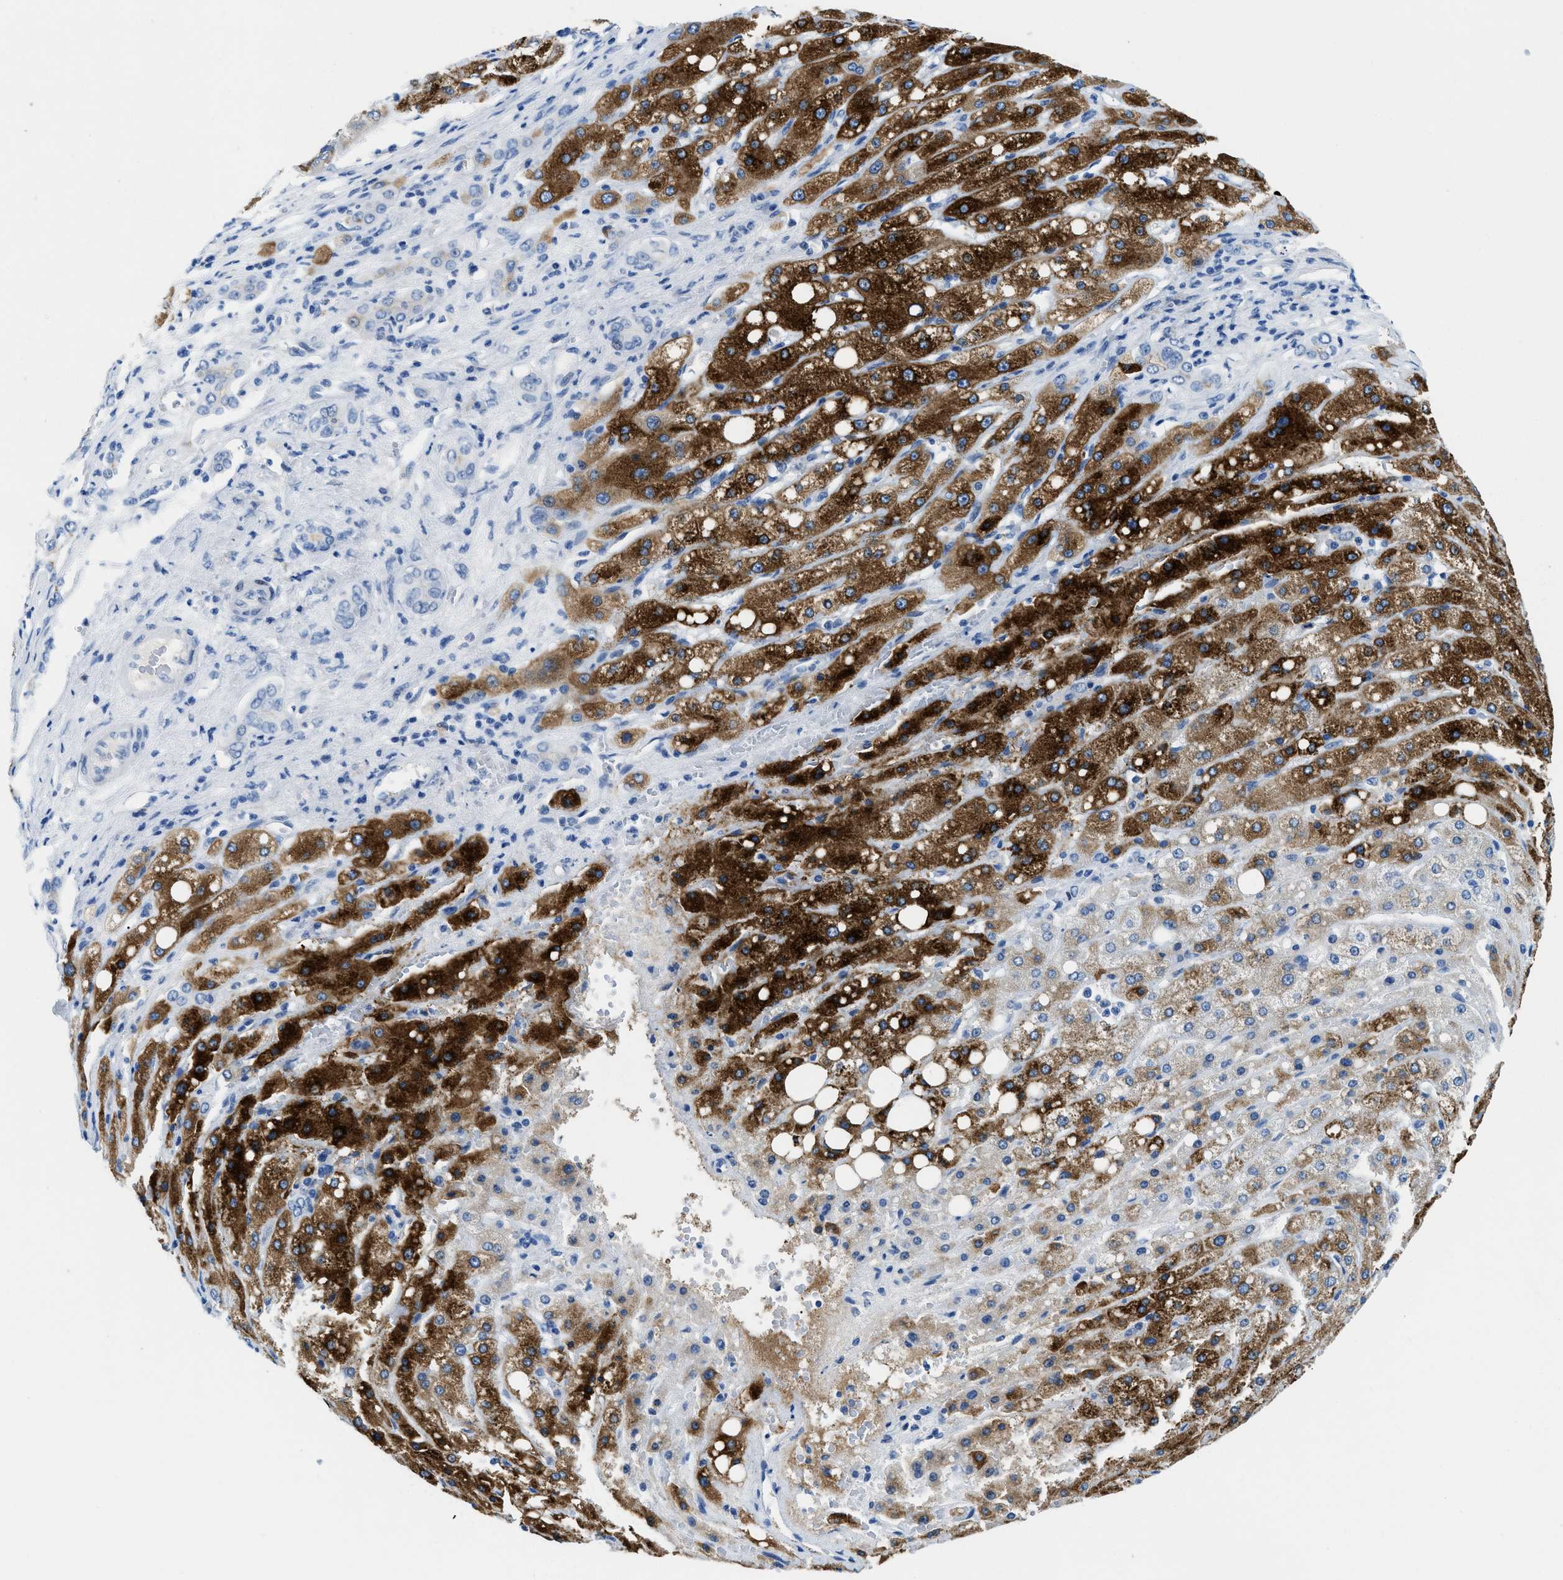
{"staining": {"intensity": "strong", "quantity": ">75%", "location": "cytoplasmic/membranous"}, "tissue": "liver cancer", "cell_type": "Tumor cells", "image_type": "cancer", "snomed": [{"axis": "morphology", "description": "Carcinoma, Hepatocellular, NOS"}, {"axis": "topography", "description": "Liver"}], "caption": "About >75% of tumor cells in human liver hepatocellular carcinoma show strong cytoplasmic/membranous protein staining as visualized by brown immunohistochemical staining.", "gene": "MBL2", "patient": {"sex": "male", "age": 80}}